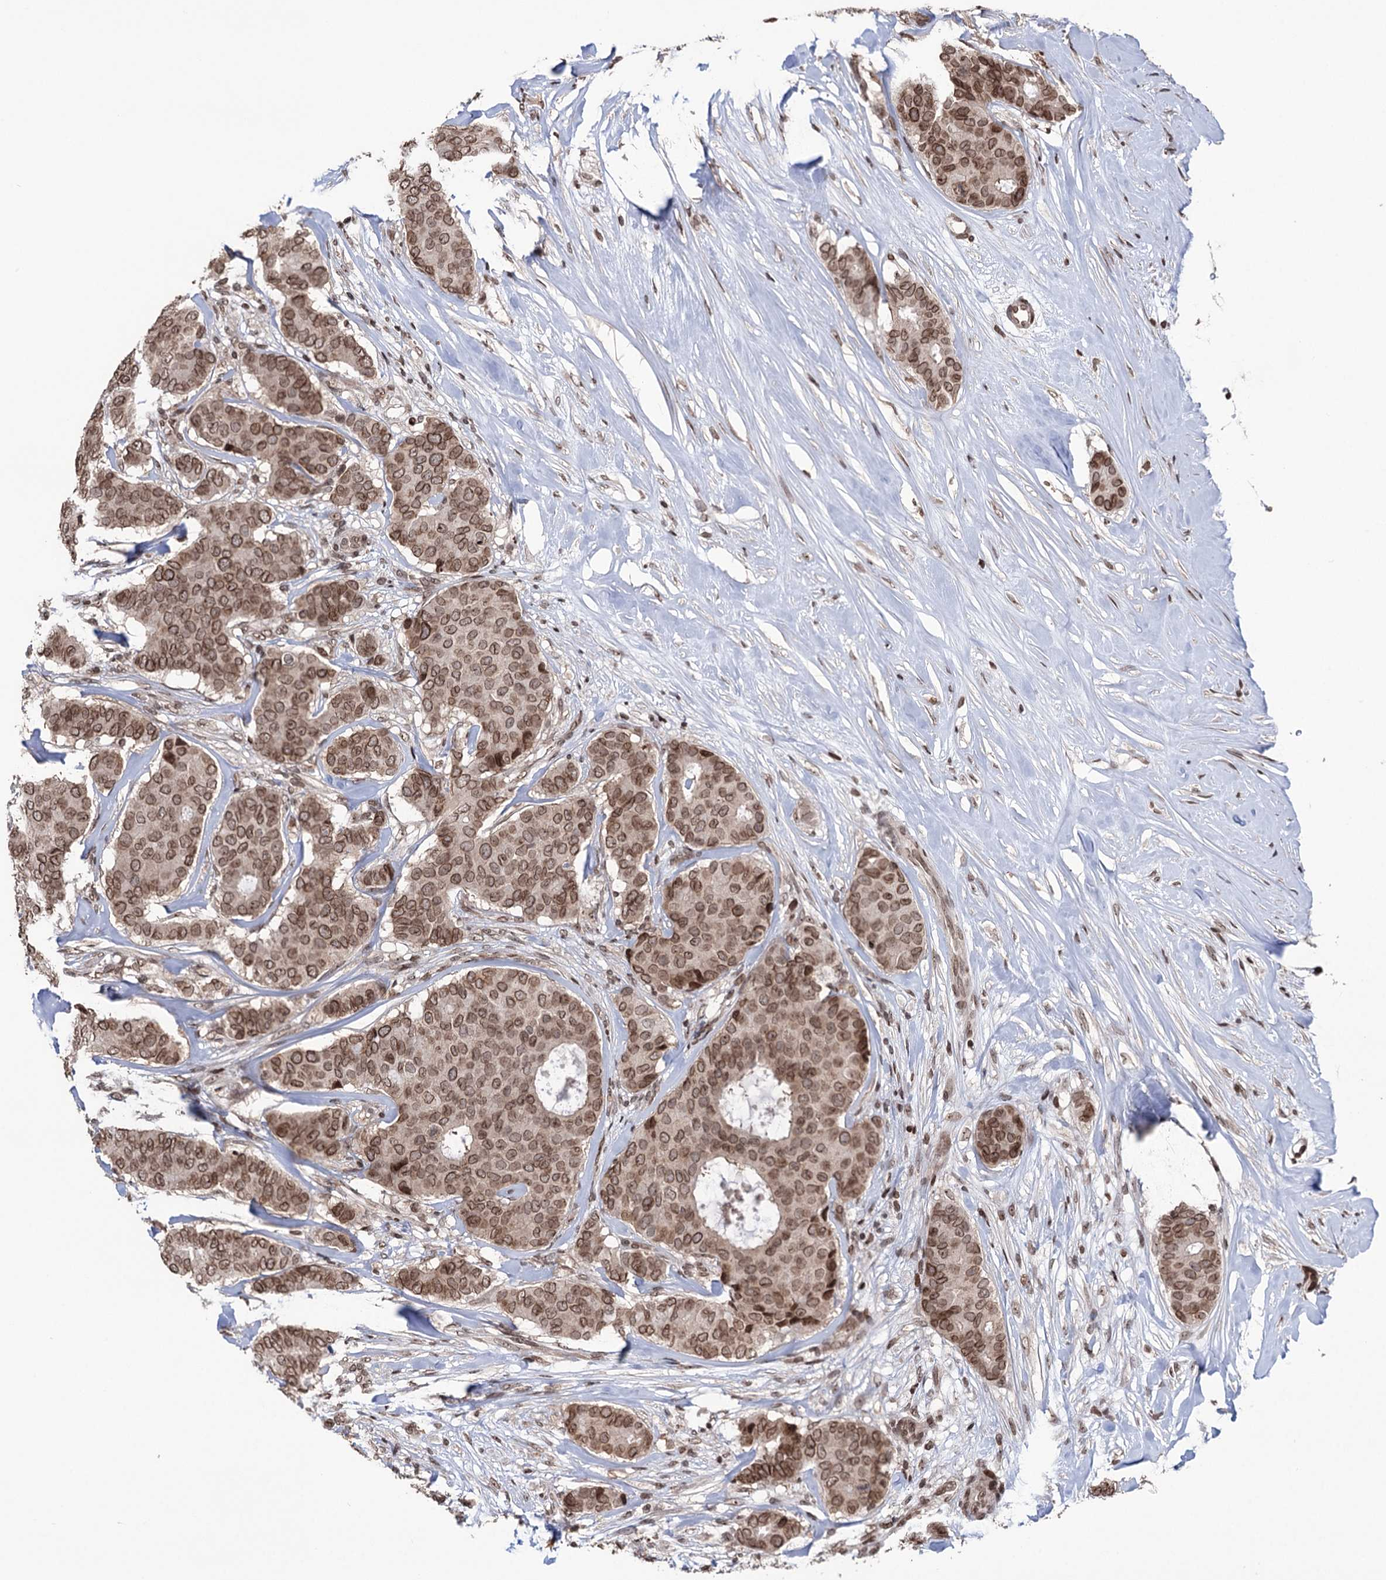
{"staining": {"intensity": "moderate", "quantity": ">75%", "location": "nuclear"}, "tissue": "breast cancer", "cell_type": "Tumor cells", "image_type": "cancer", "snomed": [{"axis": "morphology", "description": "Duct carcinoma"}, {"axis": "topography", "description": "Breast"}], "caption": "Brown immunohistochemical staining in breast cancer (intraductal carcinoma) displays moderate nuclear expression in about >75% of tumor cells.", "gene": "CCDC77", "patient": {"sex": "female", "age": 75}}